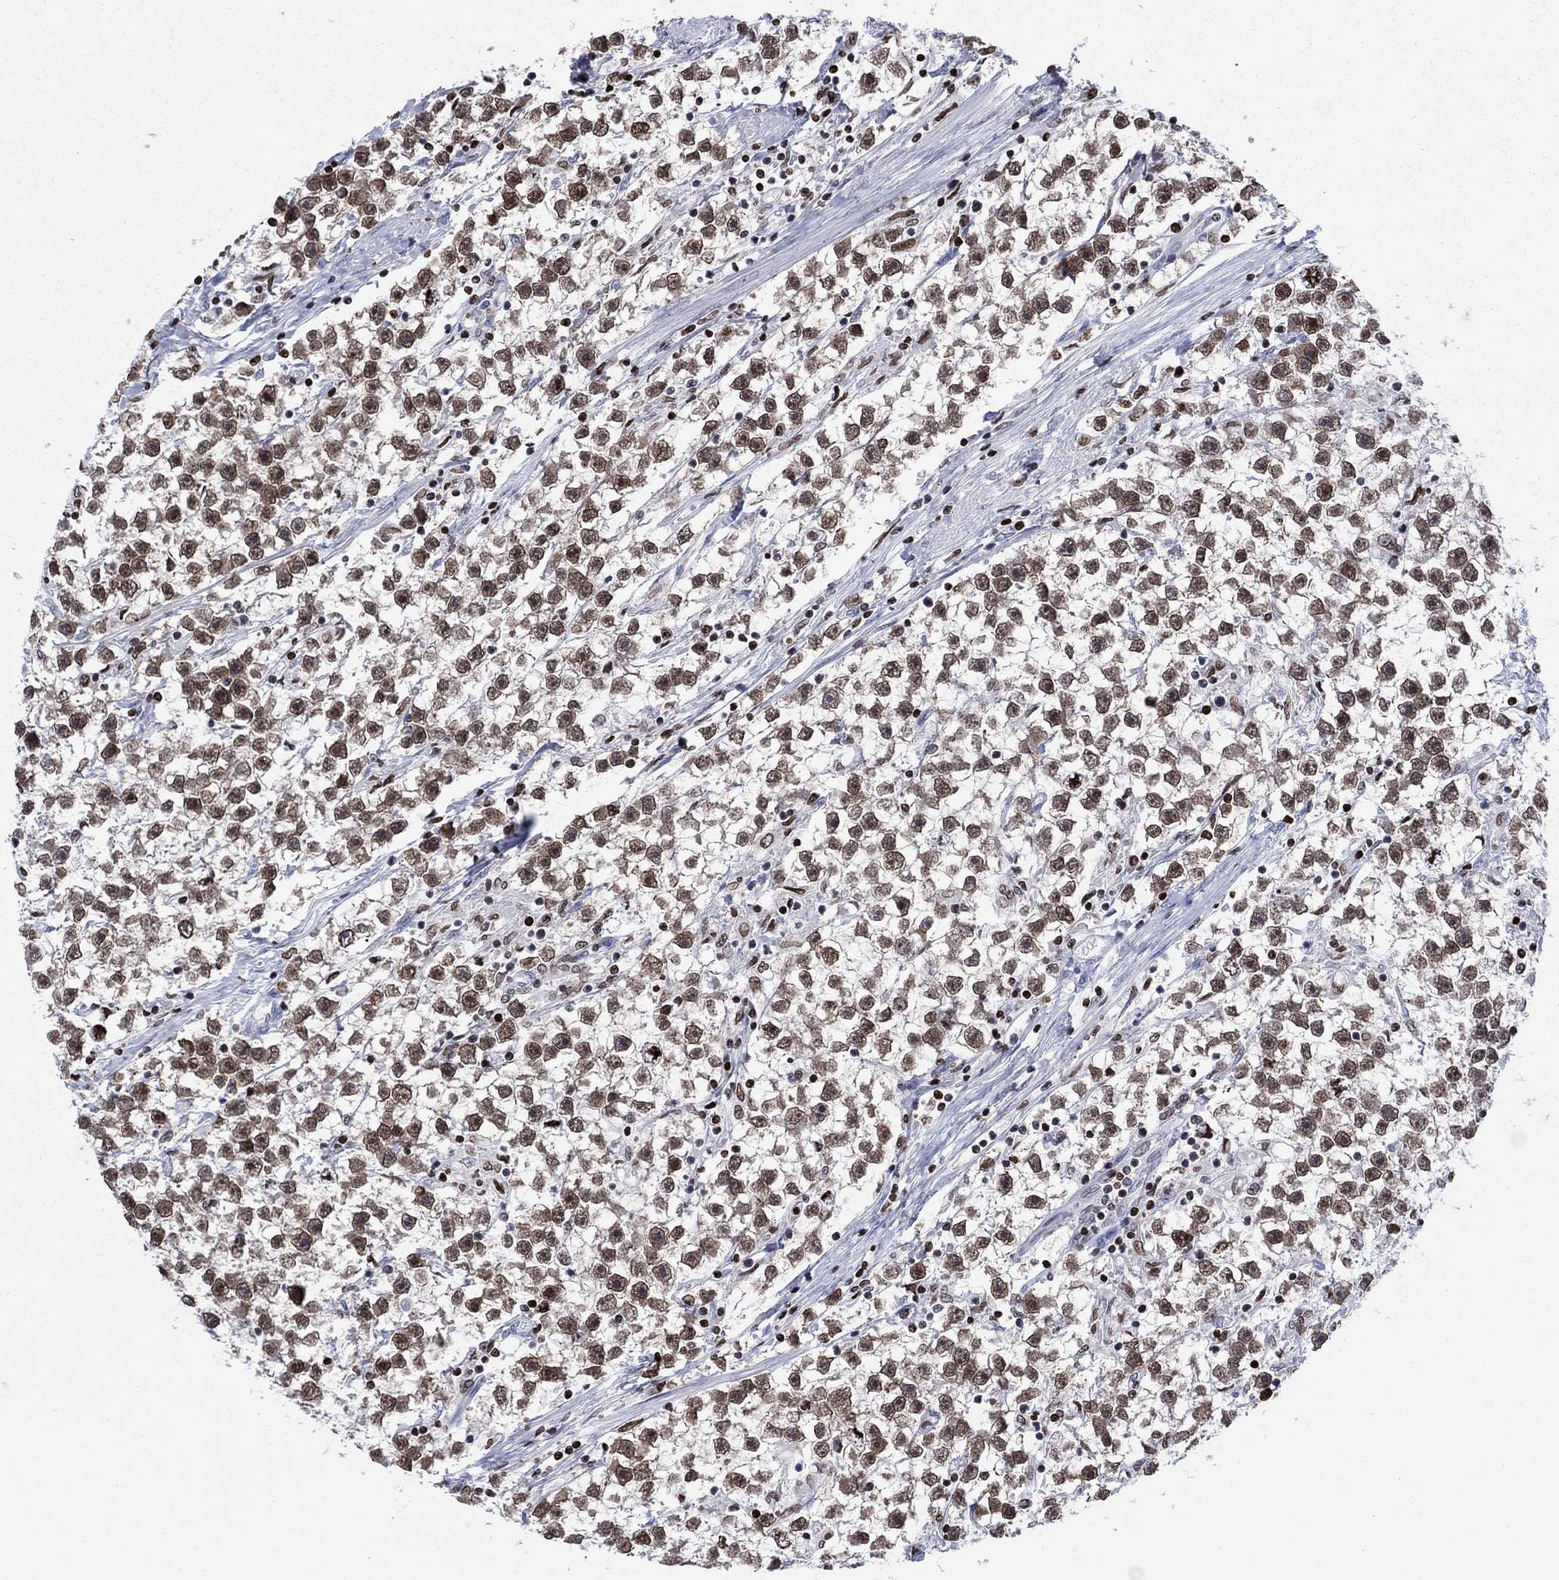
{"staining": {"intensity": "weak", "quantity": ">75%", "location": "nuclear"}, "tissue": "testis cancer", "cell_type": "Tumor cells", "image_type": "cancer", "snomed": [{"axis": "morphology", "description": "Seminoma, NOS"}, {"axis": "topography", "description": "Testis"}], "caption": "Tumor cells display weak nuclear expression in approximately >75% of cells in seminoma (testis). The staining was performed using DAB (3,3'-diaminobenzidine) to visualize the protein expression in brown, while the nuclei were stained in blue with hematoxylin (Magnification: 20x).", "gene": "HMGA1", "patient": {"sex": "male", "age": 59}}